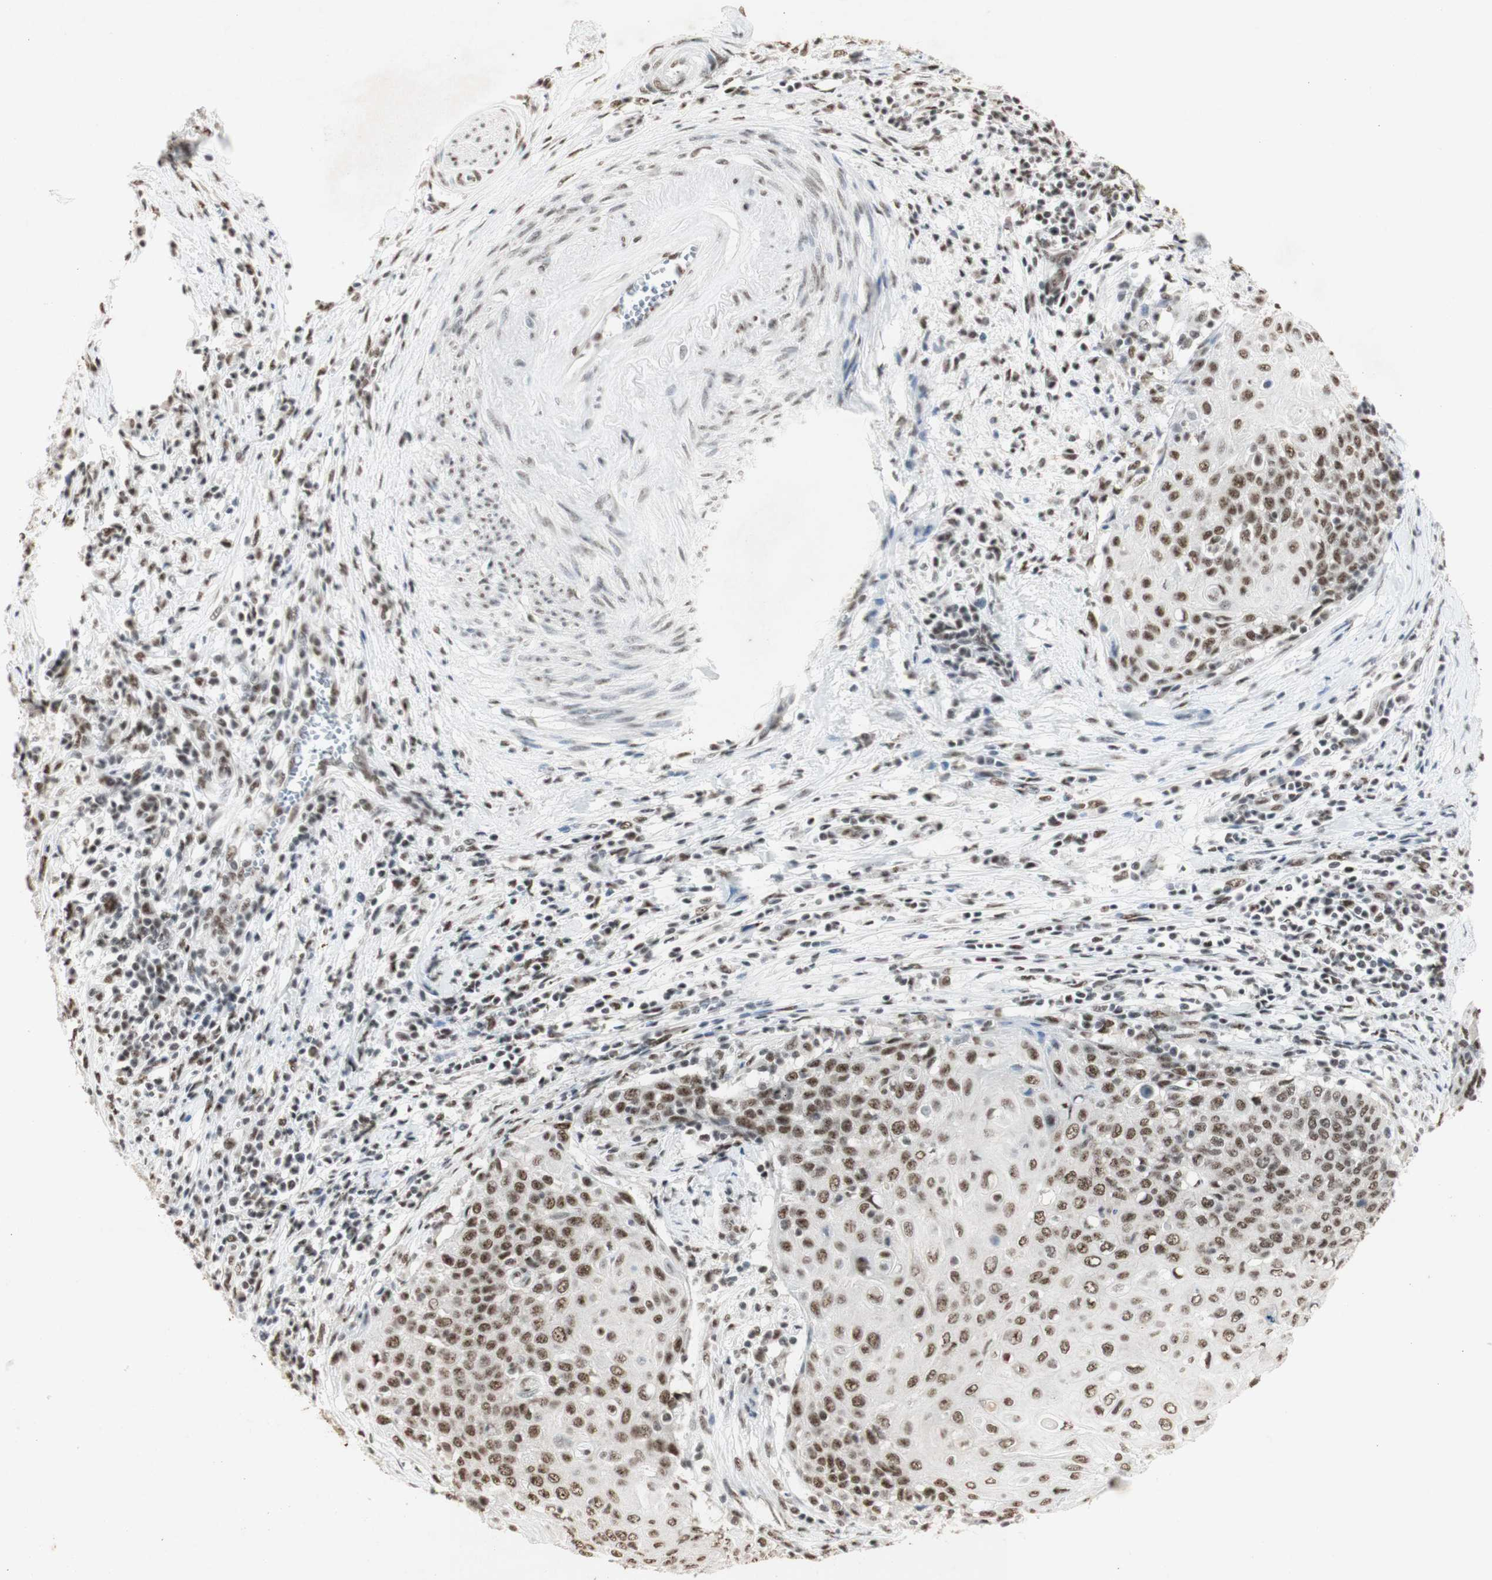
{"staining": {"intensity": "moderate", "quantity": ">75%", "location": "nuclear"}, "tissue": "cervical cancer", "cell_type": "Tumor cells", "image_type": "cancer", "snomed": [{"axis": "morphology", "description": "Squamous cell carcinoma, NOS"}, {"axis": "topography", "description": "Cervix"}], "caption": "Tumor cells demonstrate medium levels of moderate nuclear positivity in about >75% of cells in human cervical cancer (squamous cell carcinoma).", "gene": "SNRPB", "patient": {"sex": "female", "age": 39}}